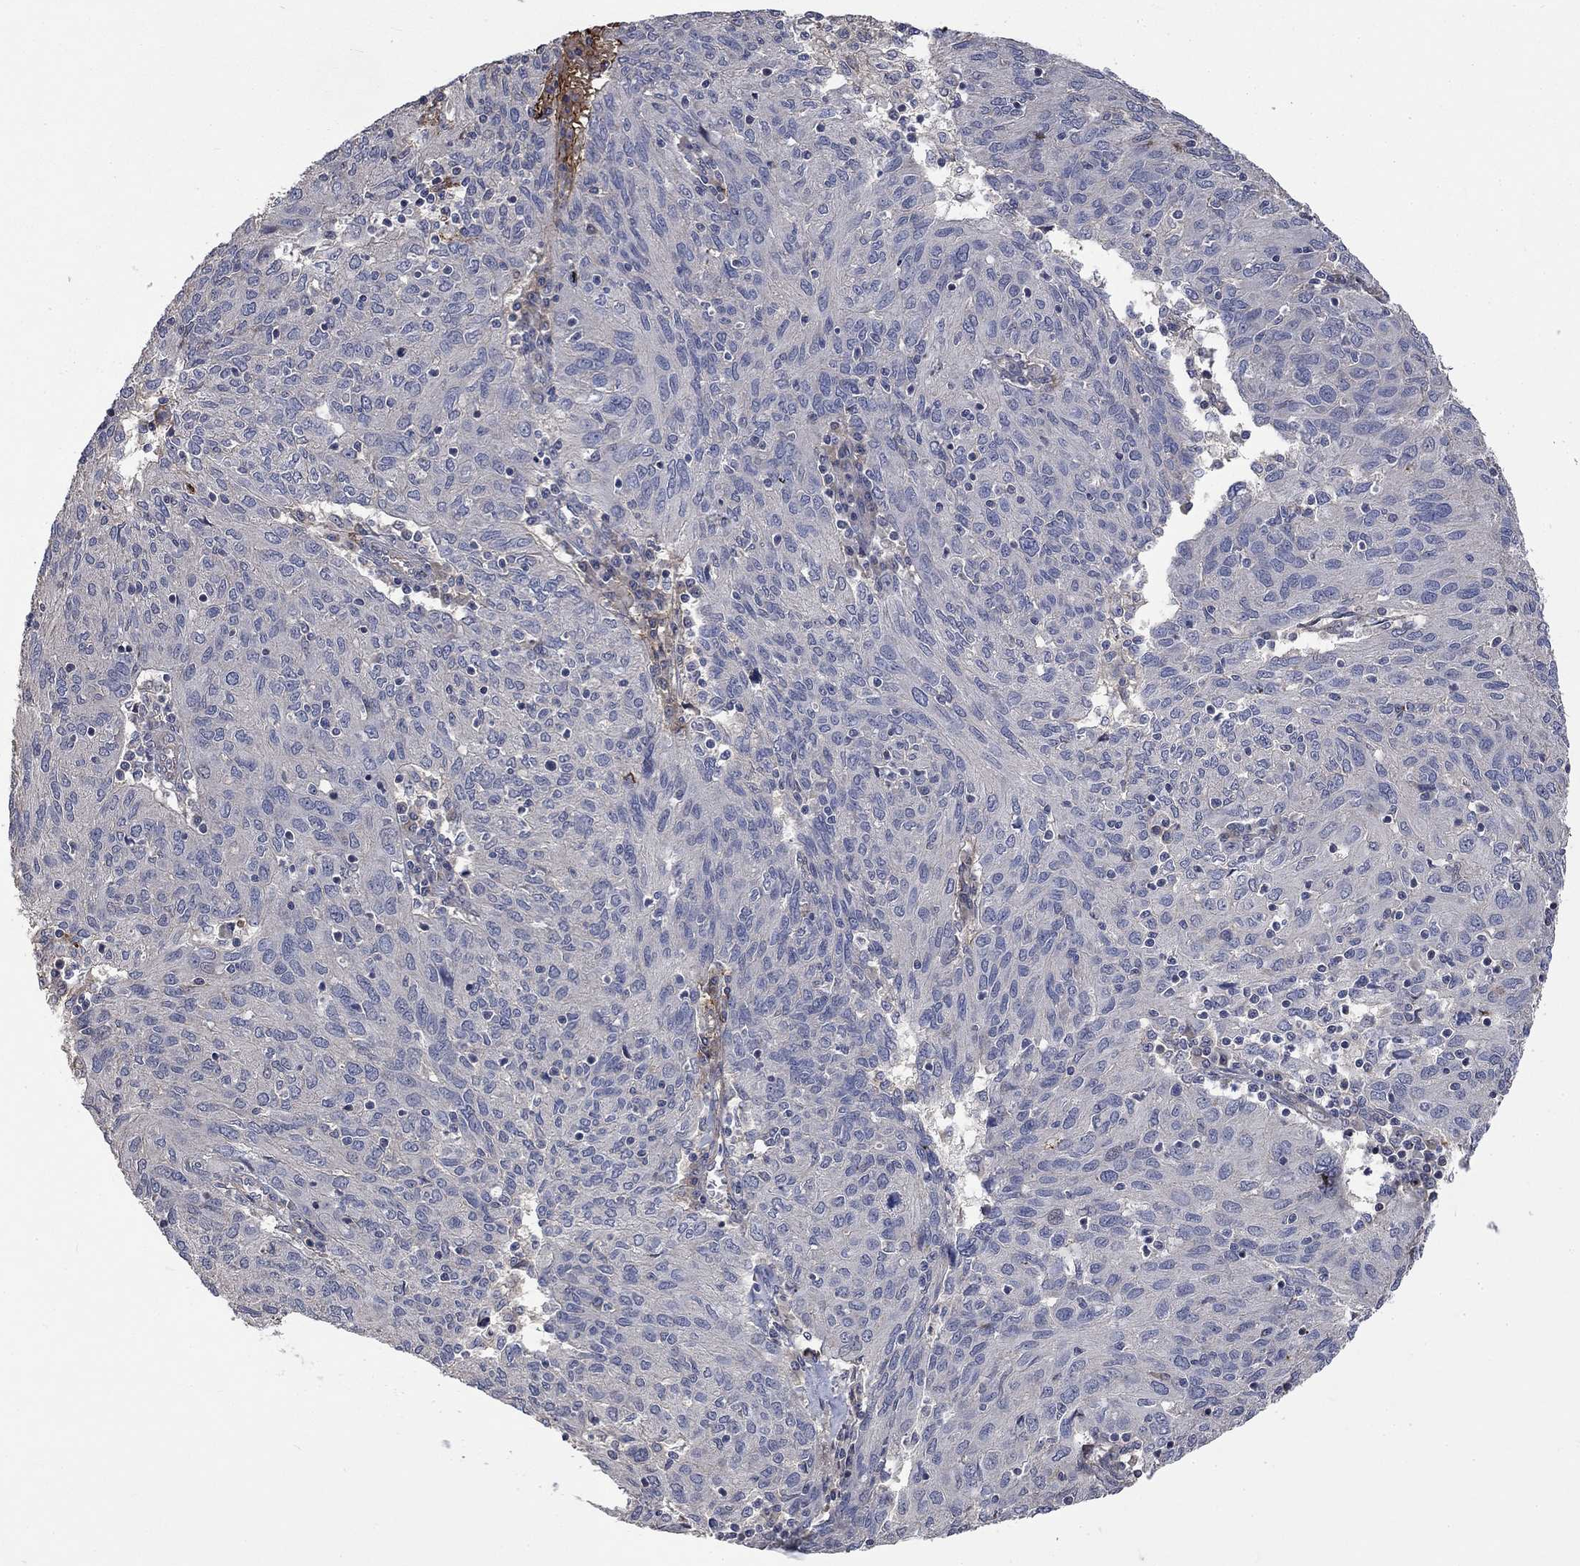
{"staining": {"intensity": "negative", "quantity": "none", "location": "none"}, "tissue": "ovarian cancer", "cell_type": "Tumor cells", "image_type": "cancer", "snomed": [{"axis": "morphology", "description": "Carcinoma, endometroid"}, {"axis": "topography", "description": "Ovary"}], "caption": "This photomicrograph is of endometroid carcinoma (ovarian) stained with IHC to label a protein in brown with the nuclei are counter-stained blue. There is no staining in tumor cells.", "gene": "VCAN", "patient": {"sex": "female", "age": 50}}